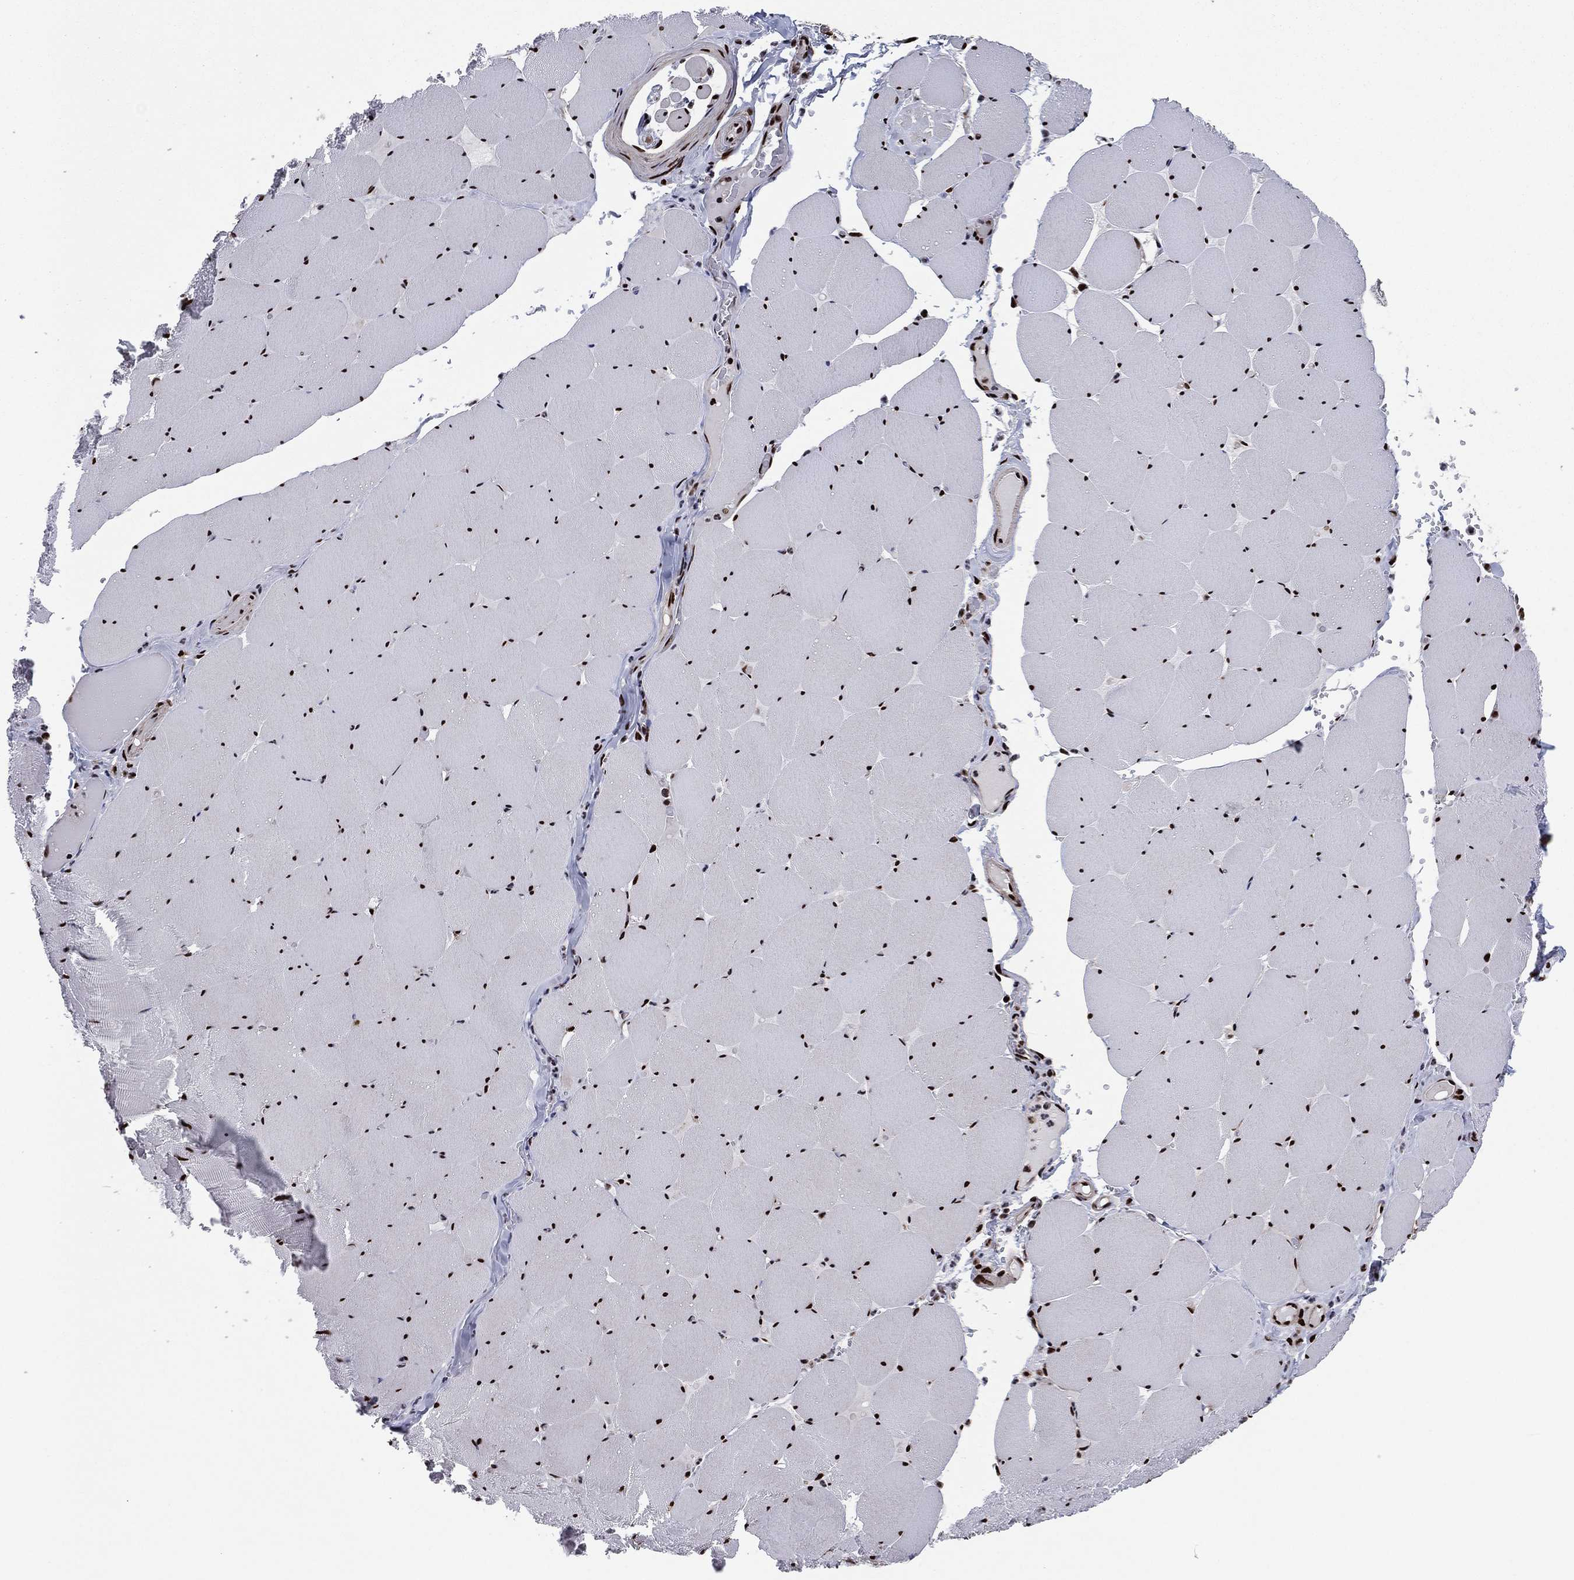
{"staining": {"intensity": "strong", "quantity": ">75%", "location": "nuclear"}, "tissue": "skeletal muscle", "cell_type": "Myocytes", "image_type": "normal", "snomed": [{"axis": "morphology", "description": "Normal tissue, NOS"}, {"axis": "morphology", "description": "Malignant melanoma, Metastatic site"}, {"axis": "topography", "description": "Skeletal muscle"}], "caption": "The immunohistochemical stain highlights strong nuclear staining in myocytes of benign skeletal muscle.", "gene": "TP53BP1", "patient": {"sex": "male", "age": 50}}